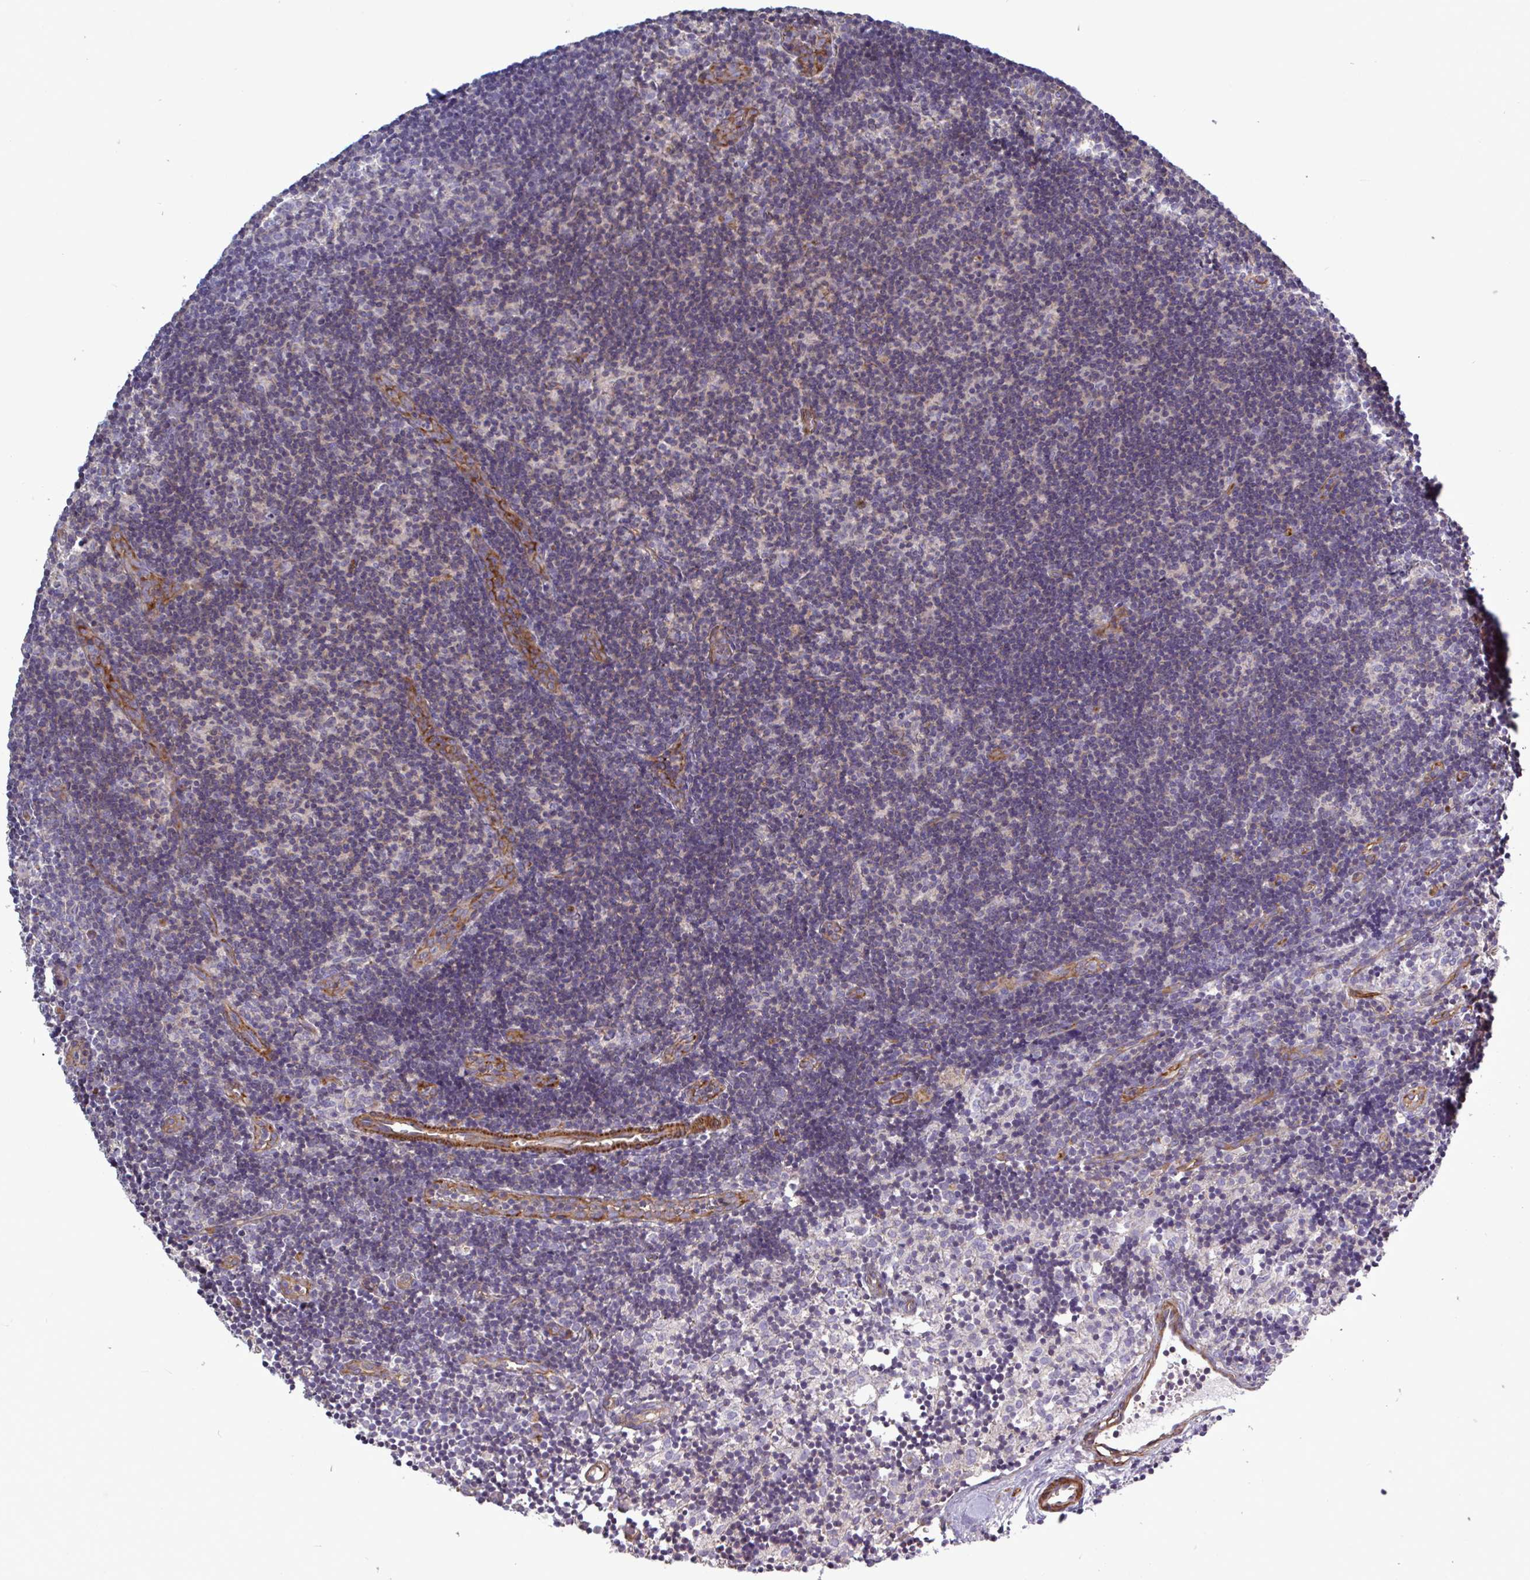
{"staining": {"intensity": "negative", "quantity": "none", "location": "none"}, "tissue": "lymph node", "cell_type": "Non-germinal center cells", "image_type": "normal", "snomed": [{"axis": "morphology", "description": "Normal tissue, NOS"}, {"axis": "topography", "description": "Lymph node"}], "caption": "Immunohistochemistry (IHC) photomicrograph of normal human lymph node stained for a protein (brown), which exhibits no expression in non-germinal center cells.", "gene": "SHISA7", "patient": {"sex": "female", "age": 31}}